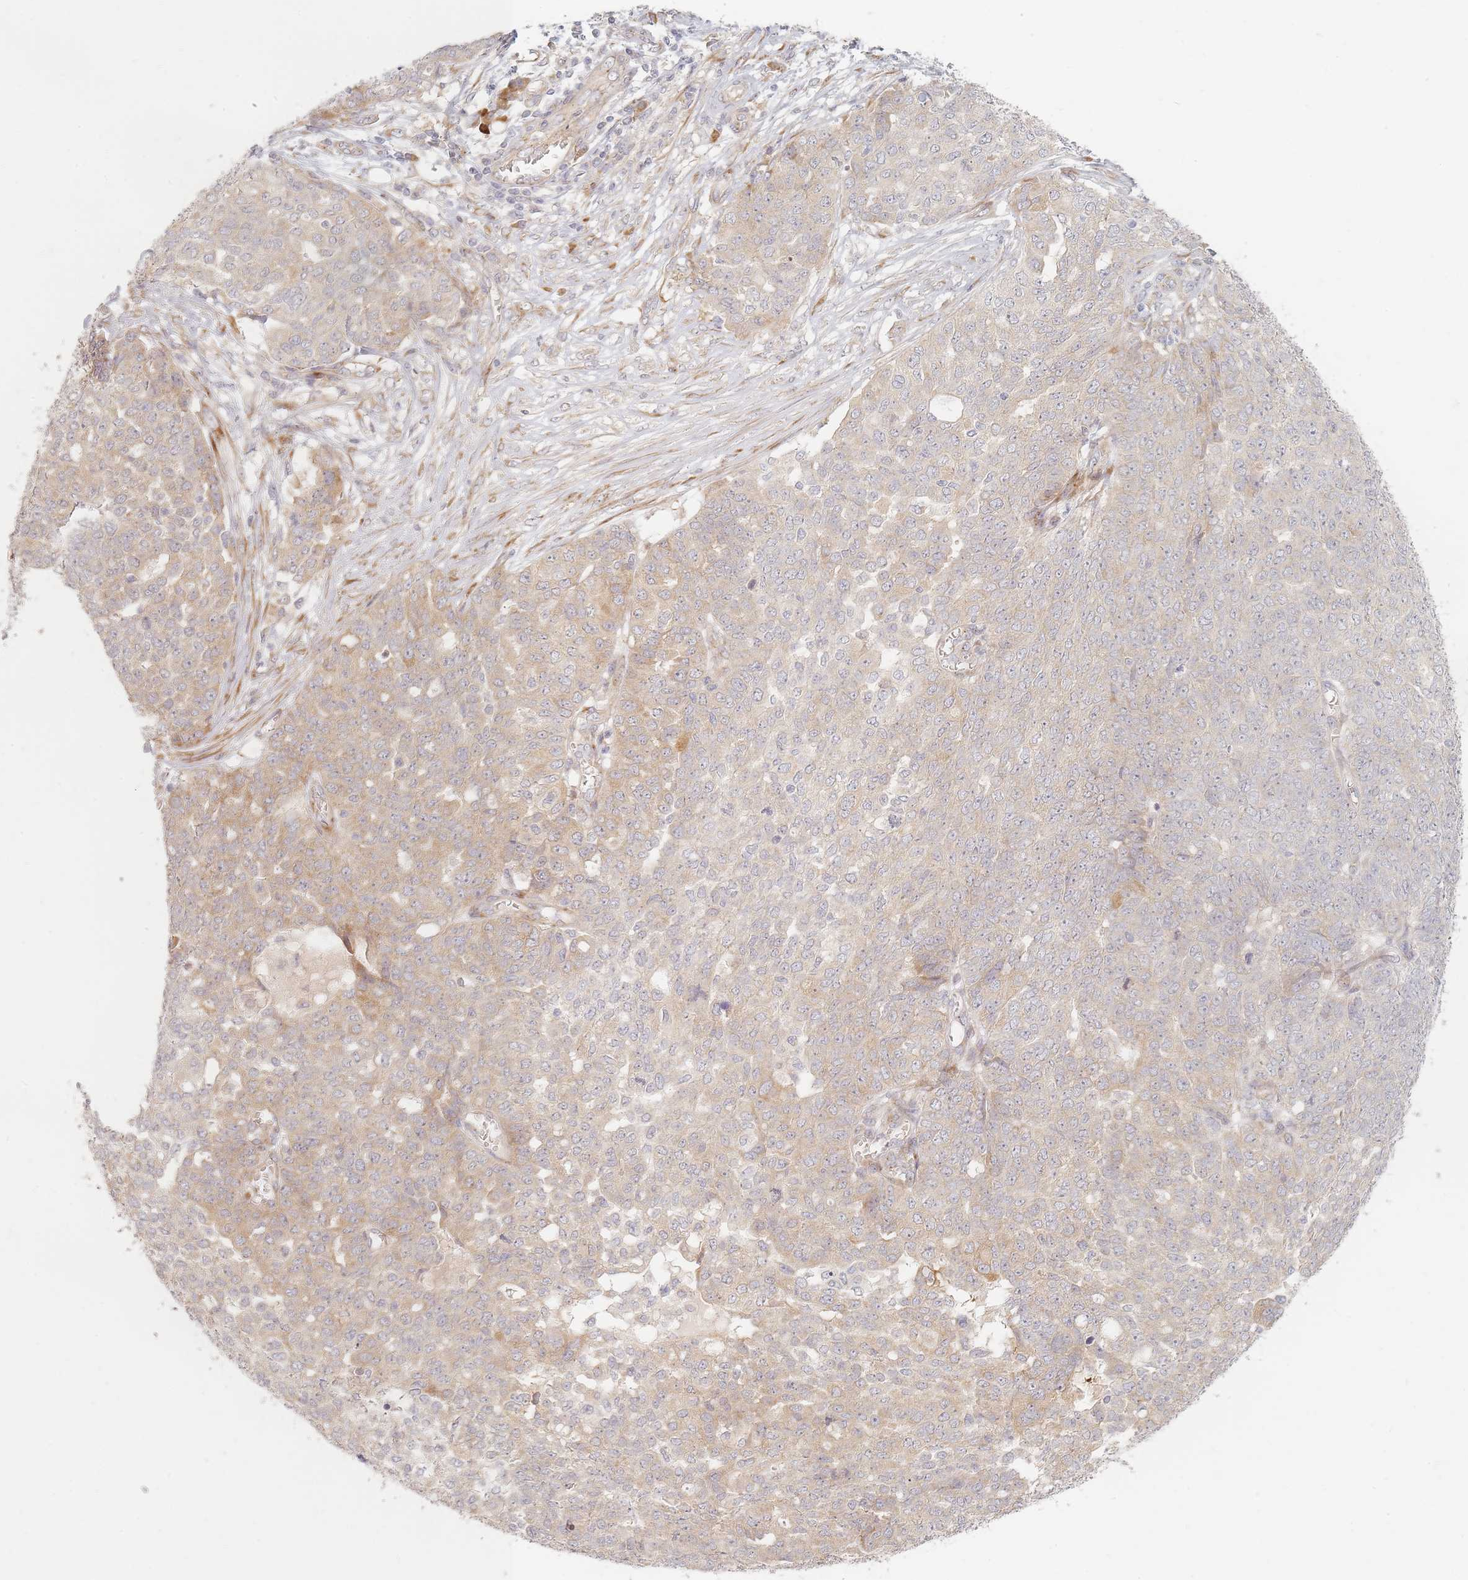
{"staining": {"intensity": "weak", "quantity": ">75%", "location": "cytoplasmic/membranous"}, "tissue": "ovarian cancer", "cell_type": "Tumor cells", "image_type": "cancer", "snomed": [{"axis": "morphology", "description": "Cystadenocarcinoma, serous, NOS"}, {"axis": "topography", "description": "Soft tissue"}, {"axis": "topography", "description": "Ovary"}], "caption": "Ovarian serous cystadenocarcinoma tissue exhibits weak cytoplasmic/membranous staining in about >75% of tumor cells, visualized by immunohistochemistry.", "gene": "ZKSCAN7", "patient": {"sex": "female", "age": 57}}